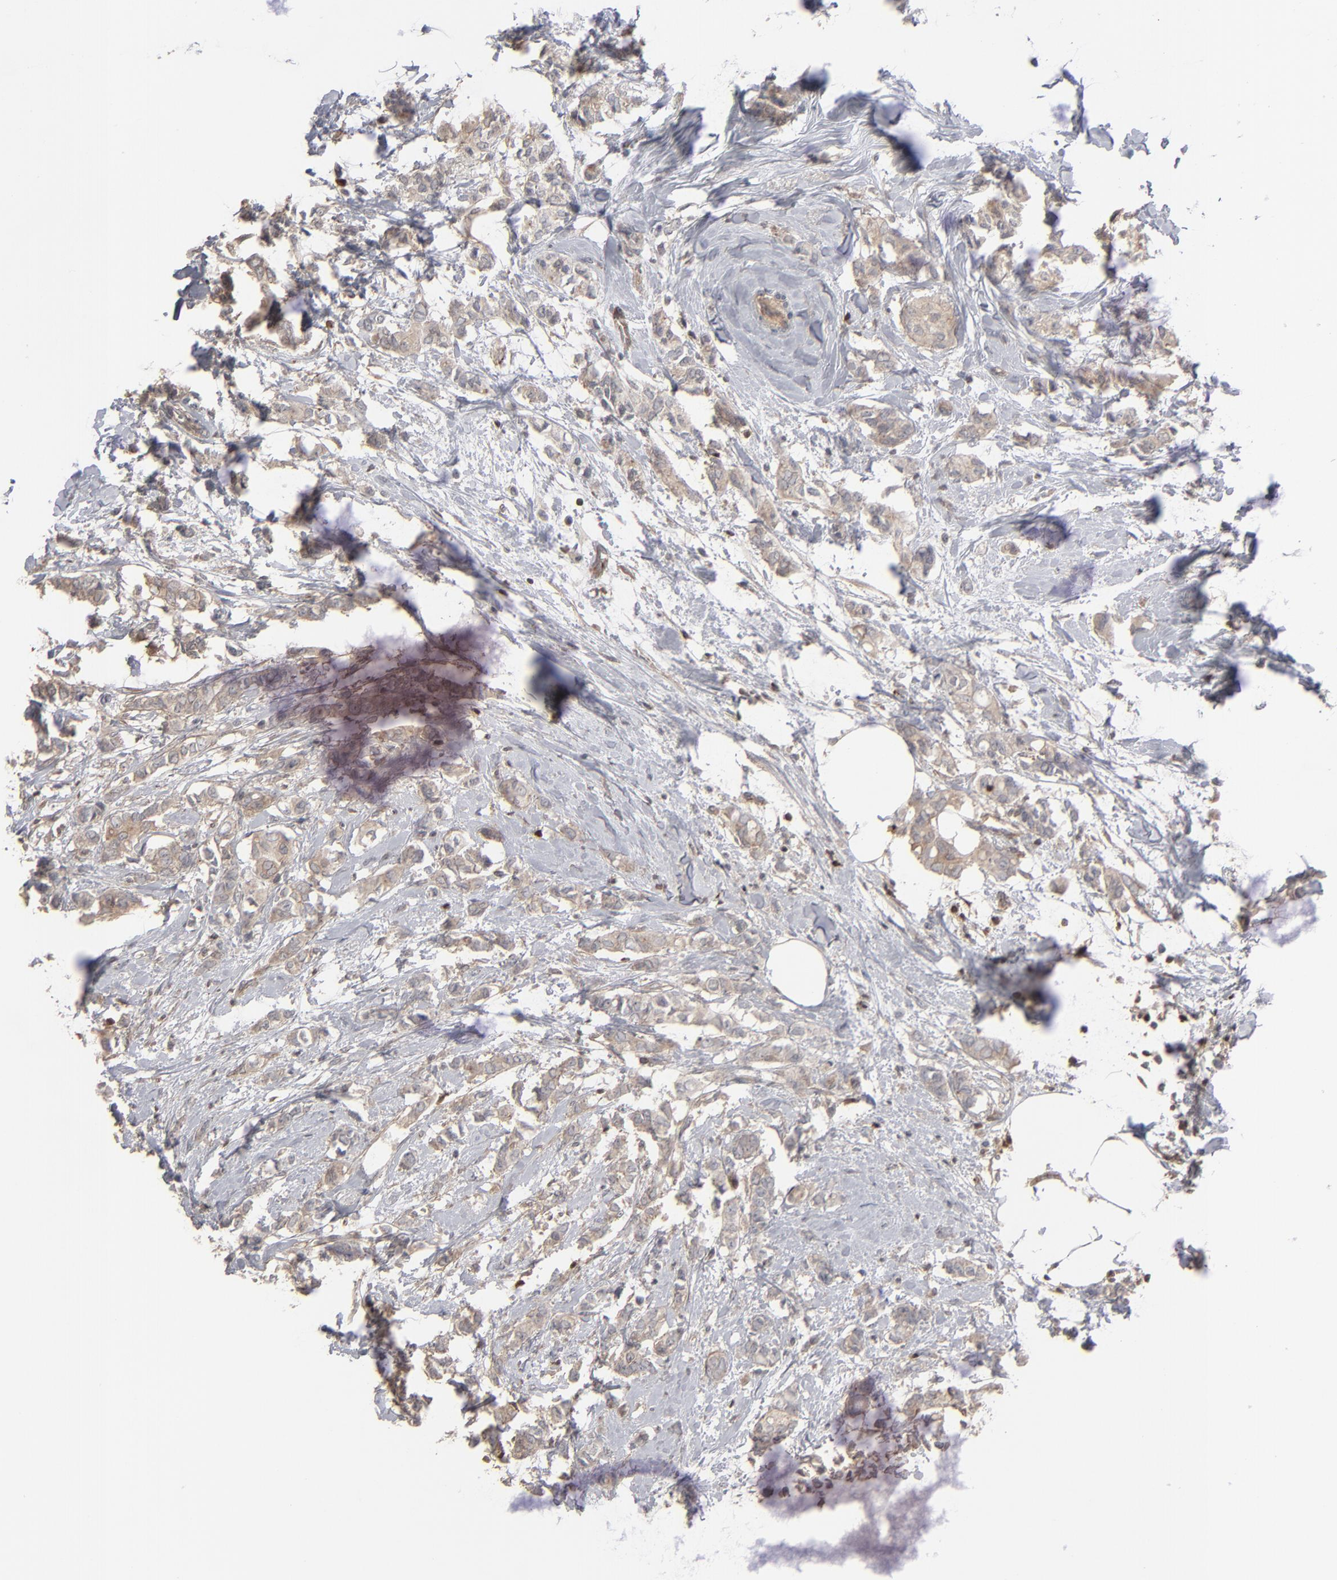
{"staining": {"intensity": "weak", "quantity": ">75%", "location": "cytoplasmic/membranous"}, "tissue": "breast cancer", "cell_type": "Tumor cells", "image_type": "cancer", "snomed": [{"axis": "morphology", "description": "Duct carcinoma"}, {"axis": "topography", "description": "Breast"}], "caption": "Tumor cells show weak cytoplasmic/membranous staining in about >75% of cells in breast cancer (infiltrating ductal carcinoma). (DAB (3,3'-diaminobenzidine) = brown stain, brightfield microscopy at high magnification).", "gene": "STAT4", "patient": {"sex": "female", "age": 84}}